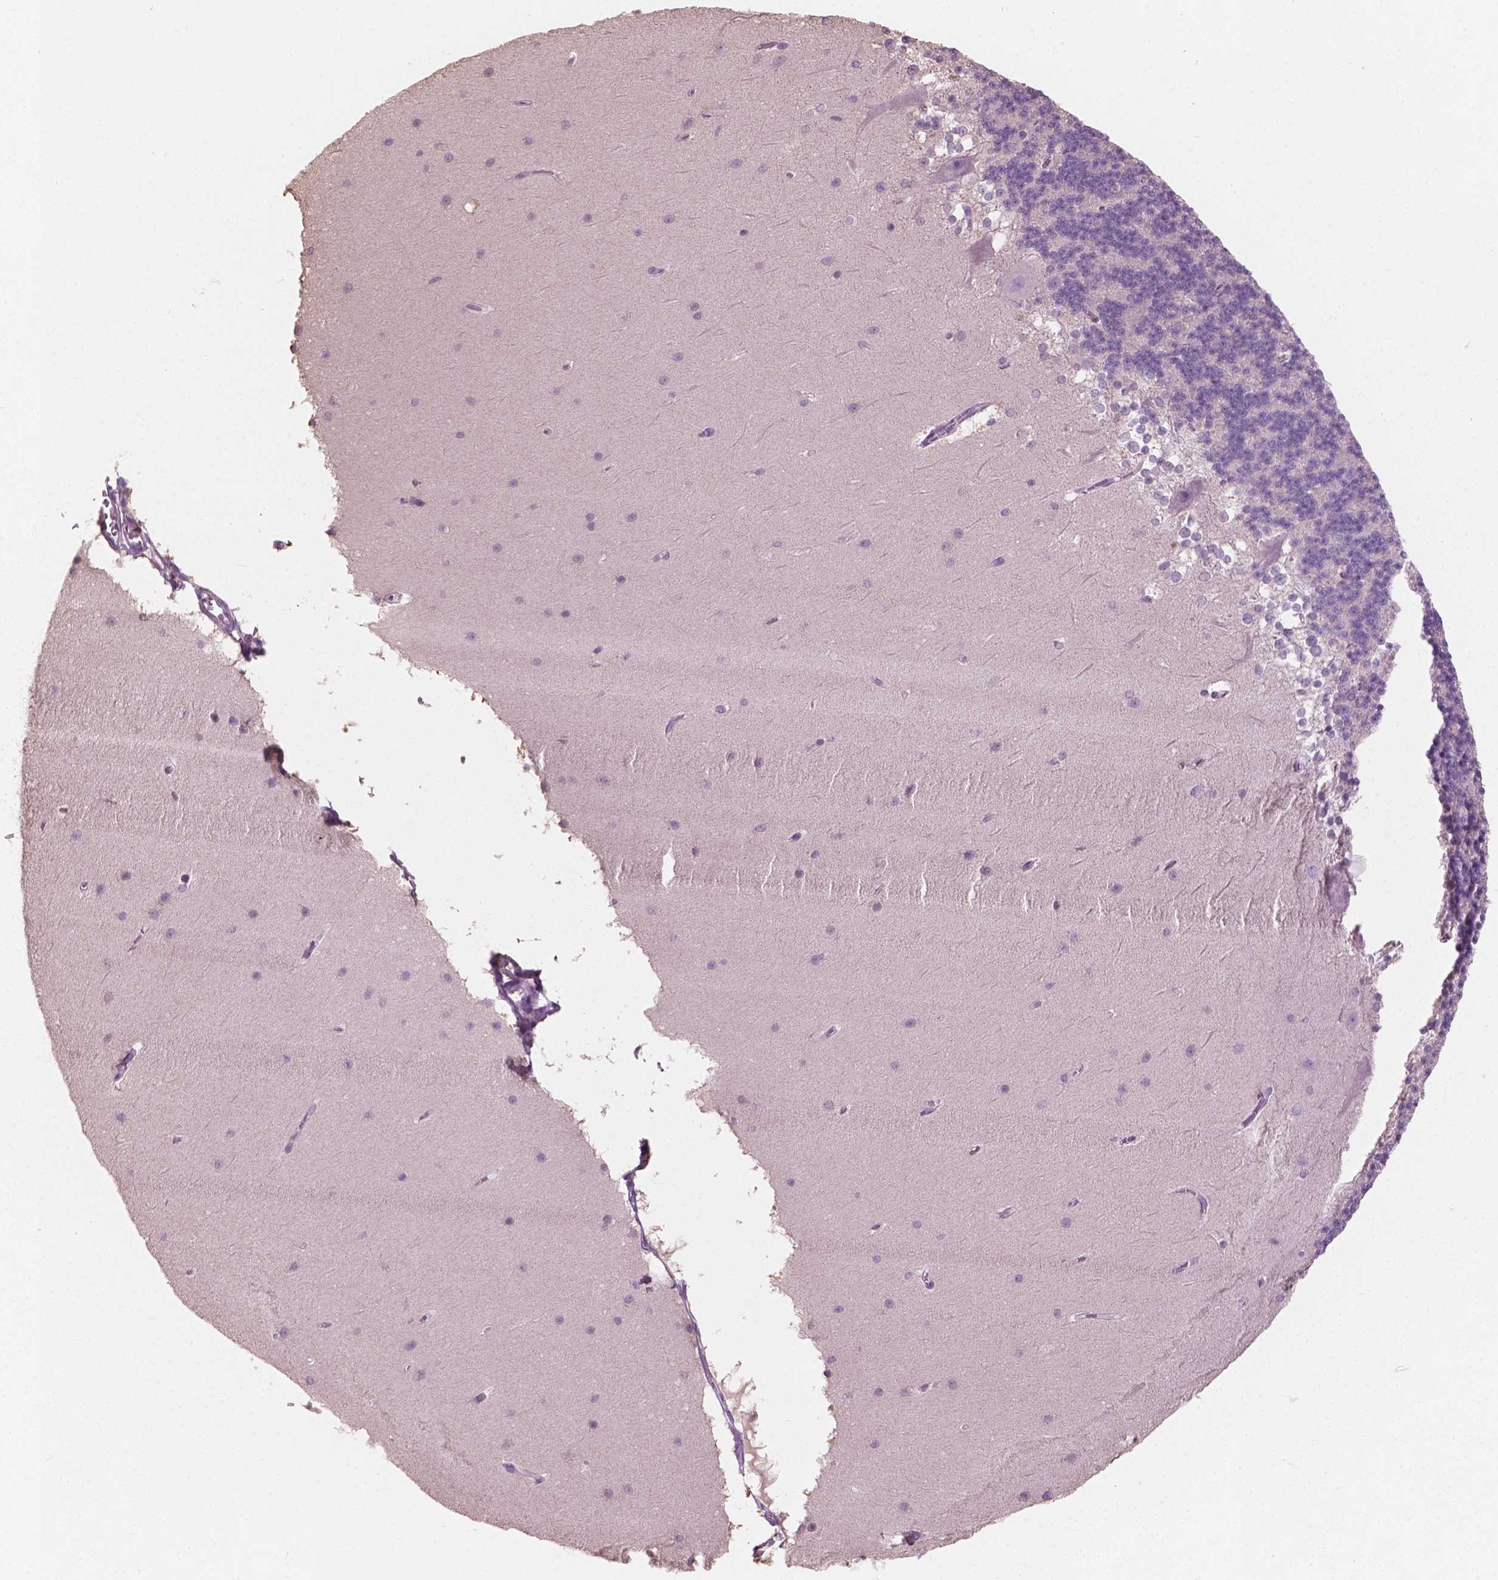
{"staining": {"intensity": "negative", "quantity": "none", "location": "none"}, "tissue": "cerebellum", "cell_type": "Cells in granular layer", "image_type": "normal", "snomed": [{"axis": "morphology", "description": "Normal tissue, NOS"}, {"axis": "topography", "description": "Cerebellum"}], "caption": "This histopathology image is of normal cerebellum stained with immunohistochemistry (IHC) to label a protein in brown with the nuclei are counter-stained blue. There is no expression in cells in granular layer. (Immunohistochemistry, brightfield microscopy, high magnification).", "gene": "AWAT1", "patient": {"sex": "female", "age": 19}}